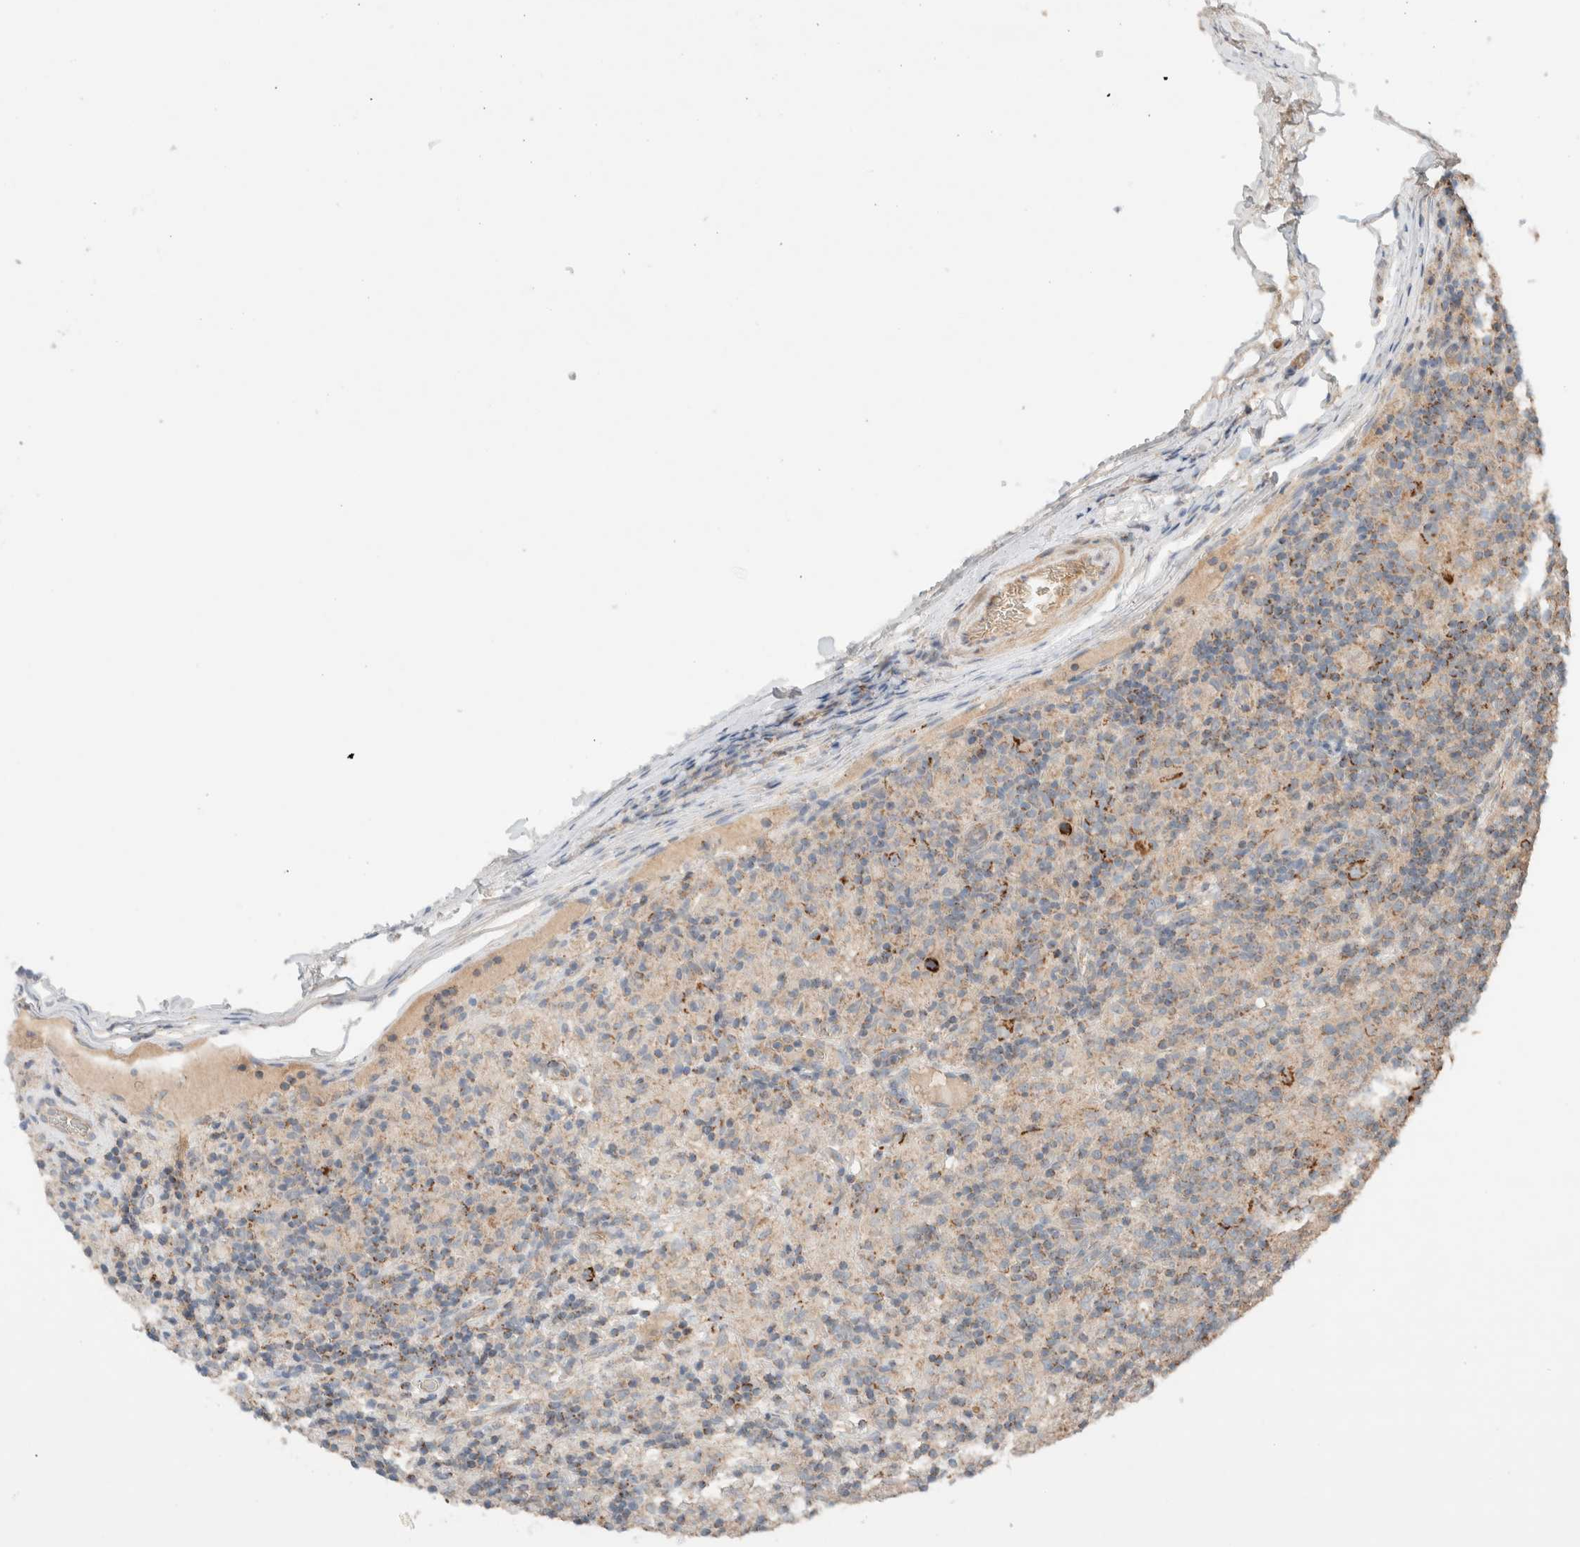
{"staining": {"intensity": "weak", "quantity": "<25%", "location": "cytoplasmic/membranous"}, "tissue": "lymphoma", "cell_type": "Tumor cells", "image_type": "cancer", "snomed": [{"axis": "morphology", "description": "Hodgkin's disease, NOS"}, {"axis": "topography", "description": "Lymph node"}], "caption": "High magnification brightfield microscopy of lymphoma stained with DAB (brown) and counterstained with hematoxylin (blue): tumor cells show no significant staining. (DAB (3,3'-diaminobenzidine) IHC visualized using brightfield microscopy, high magnification).", "gene": "MRM3", "patient": {"sex": "male", "age": 70}}